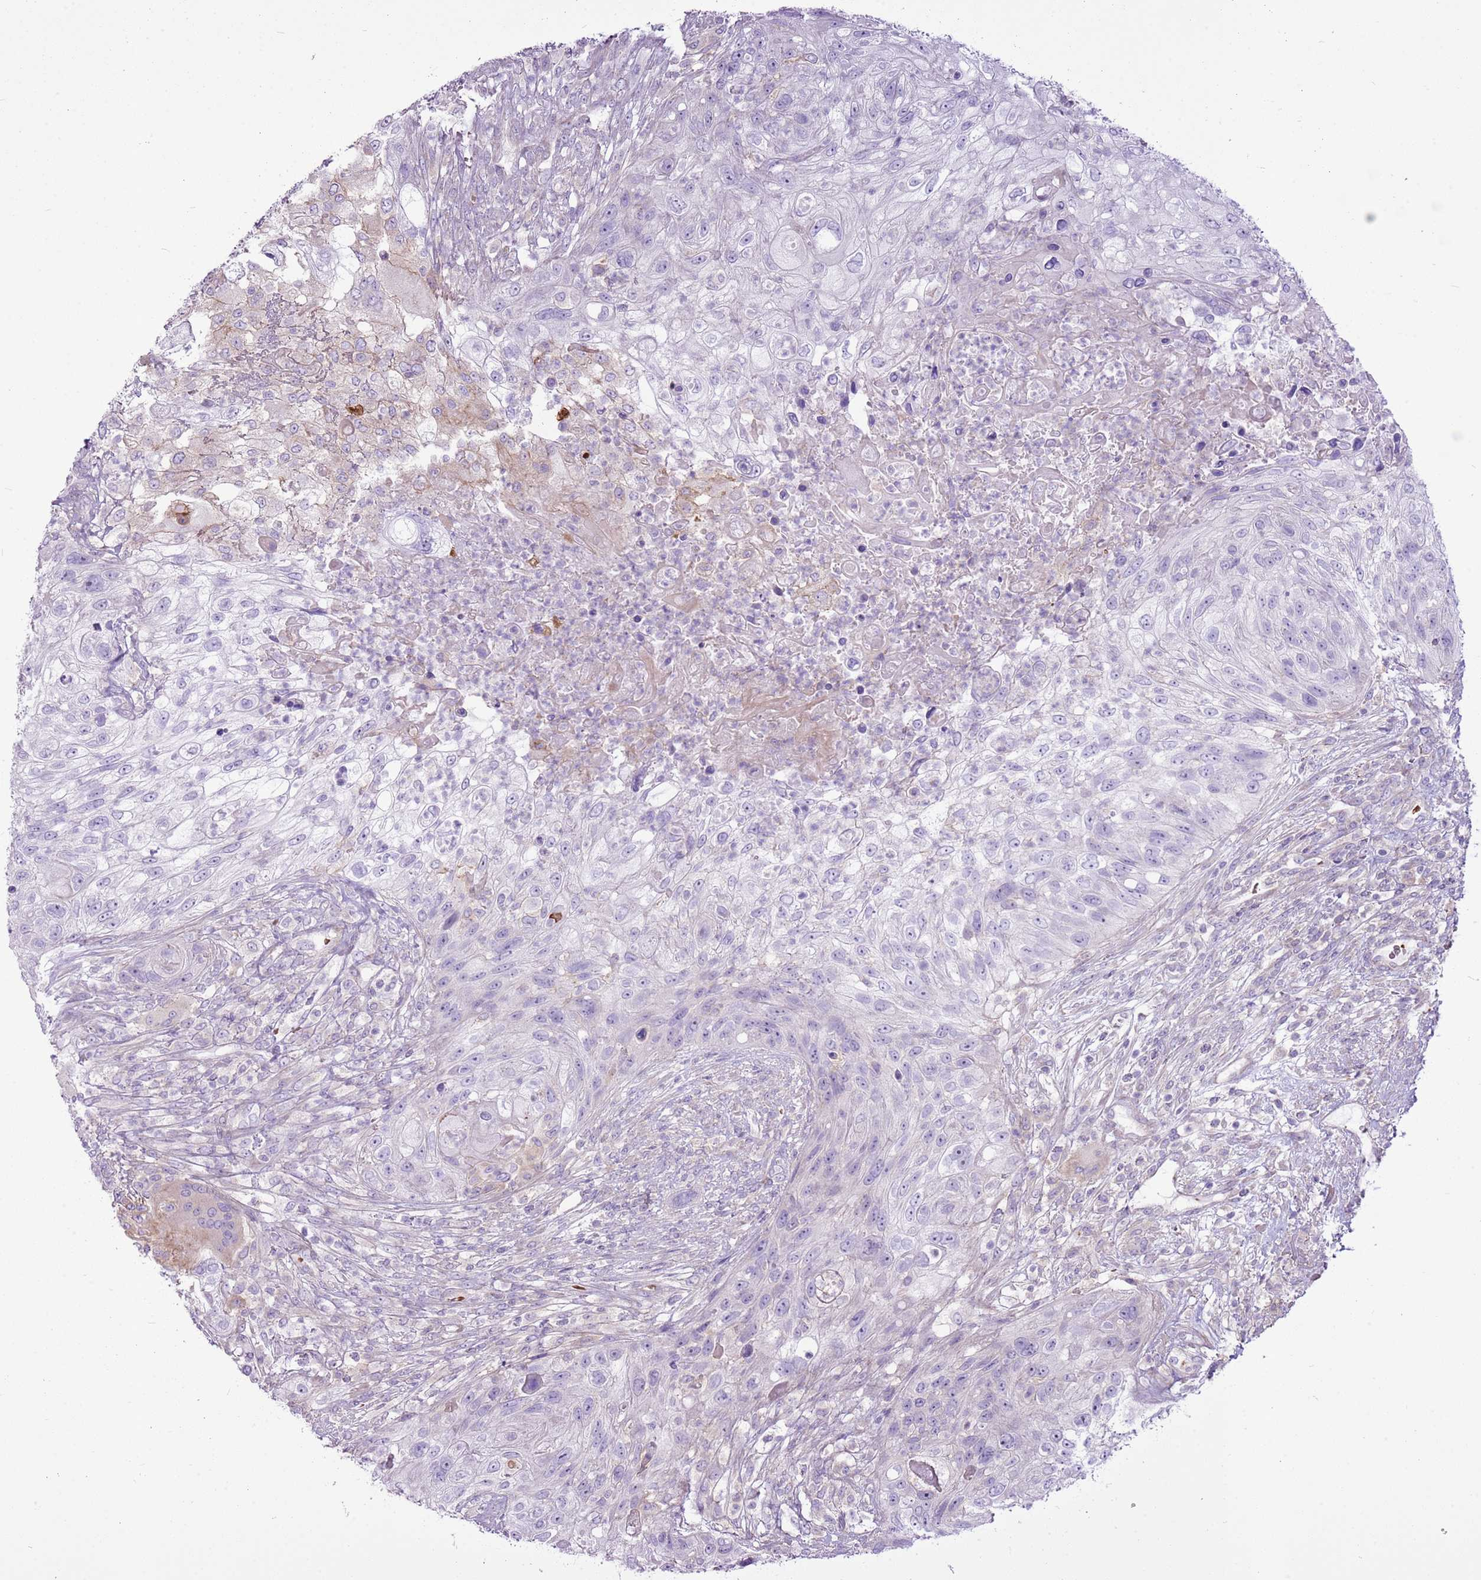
{"staining": {"intensity": "negative", "quantity": "none", "location": "none"}, "tissue": "urothelial cancer", "cell_type": "Tumor cells", "image_type": "cancer", "snomed": [{"axis": "morphology", "description": "Urothelial carcinoma, High grade"}, {"axis": "topography", "description": "Urinary bladder"}], "caption": "High-grade urothelial carcinoma was stained to show a protein in brown. There is no significant positivity in tumor cells.", "gene": "CHAC2", "patient": {"sex": "female", "age": 60}}